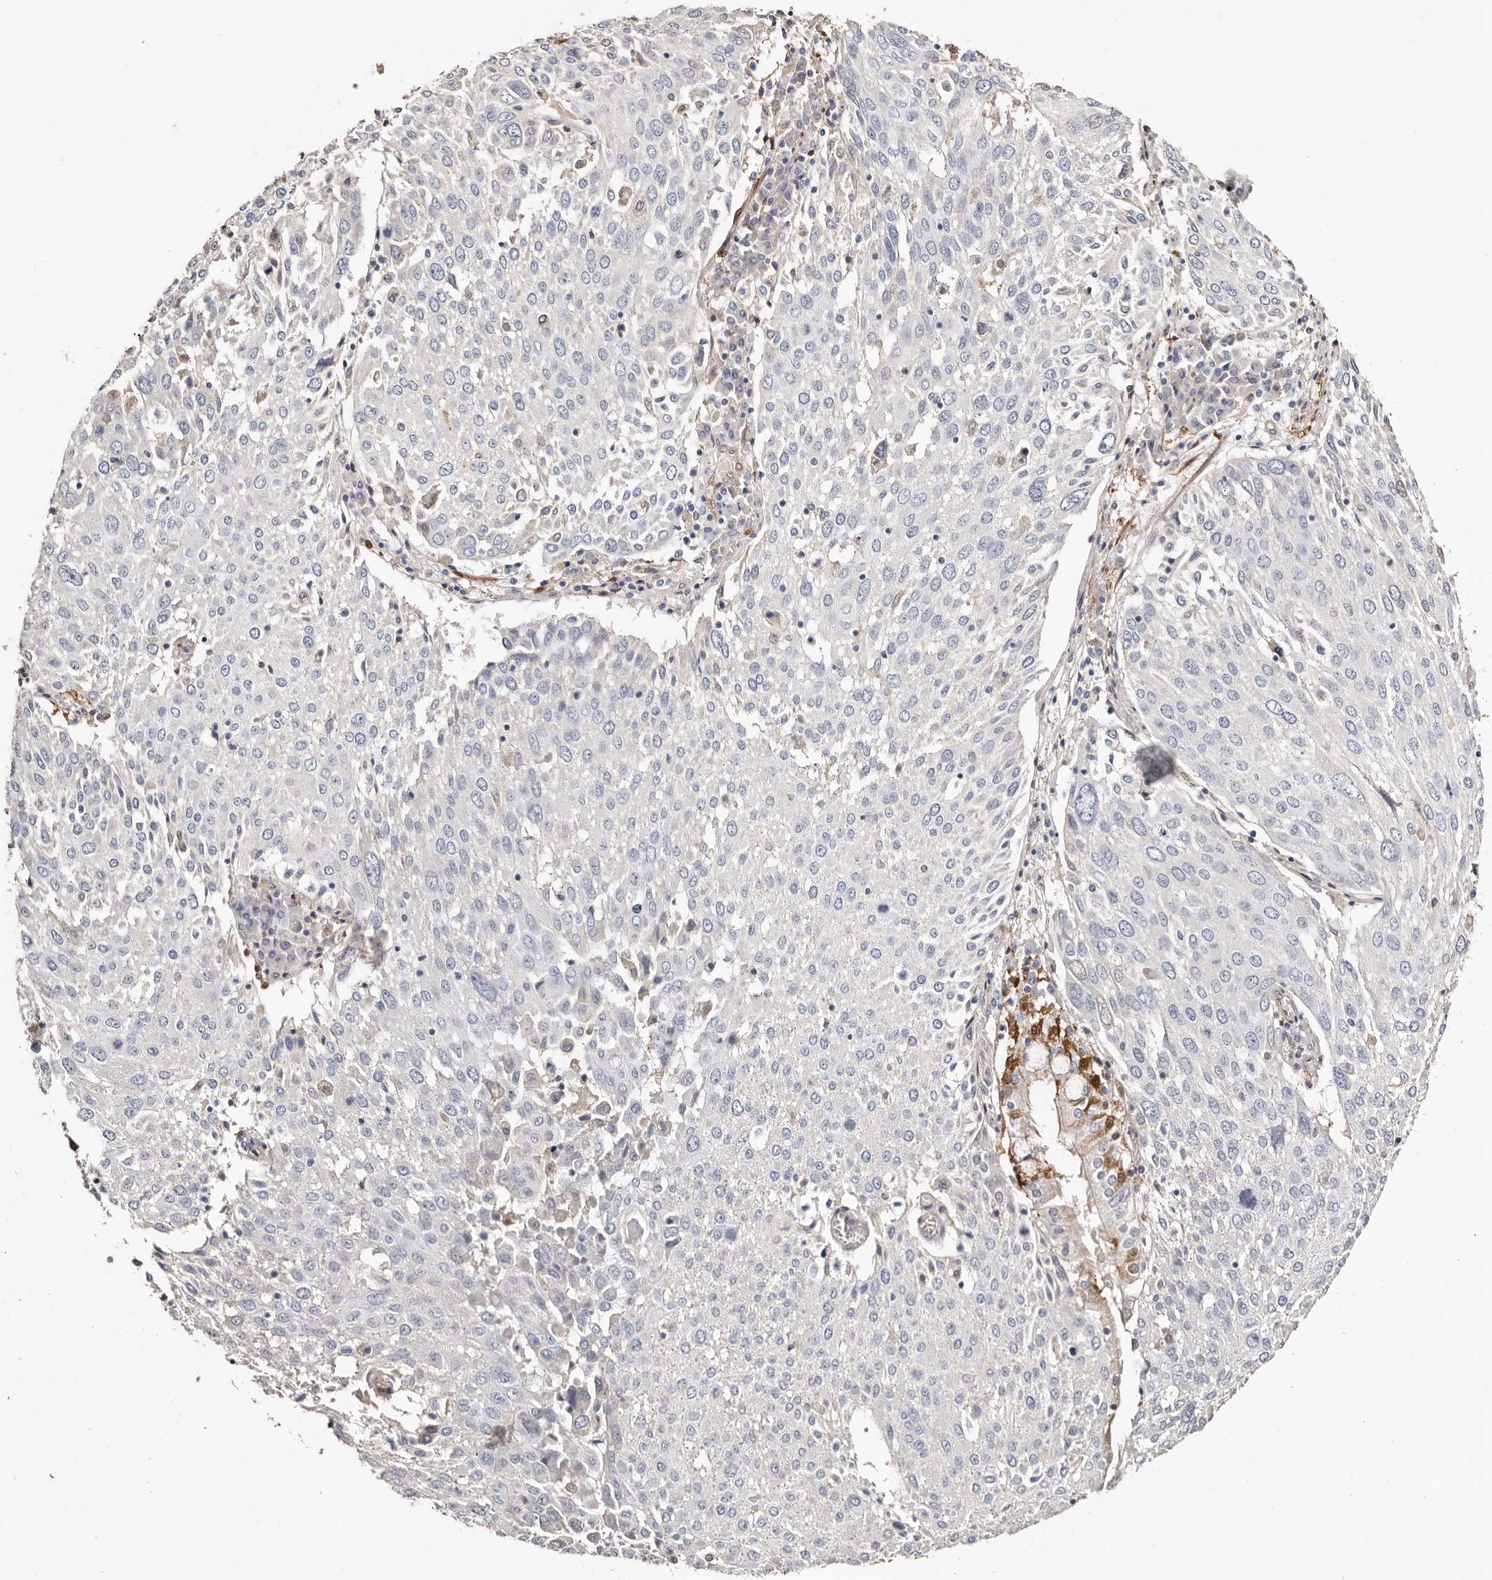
{"staining": {"intensity": "negative", "quantity": "none", "location": "none"}, "tissue": "lung cancer", "cell_type": "Tumor cells", "image_type": "cancer", "snomed": [{"axis": "morphology", "description": "Squamous cell carcinoma, NOS"}, {"axis": "topography", "description": "Lung"}], "caption": "High magnification brightfield microscopy of lung squamous cell carcinoma stained with DAB (brown) and counterstained with hematoxylin (blue): tumor cells show no significant positivity.", "gene": "TGM2", "patient": {"sex": "male", "age": 65}}